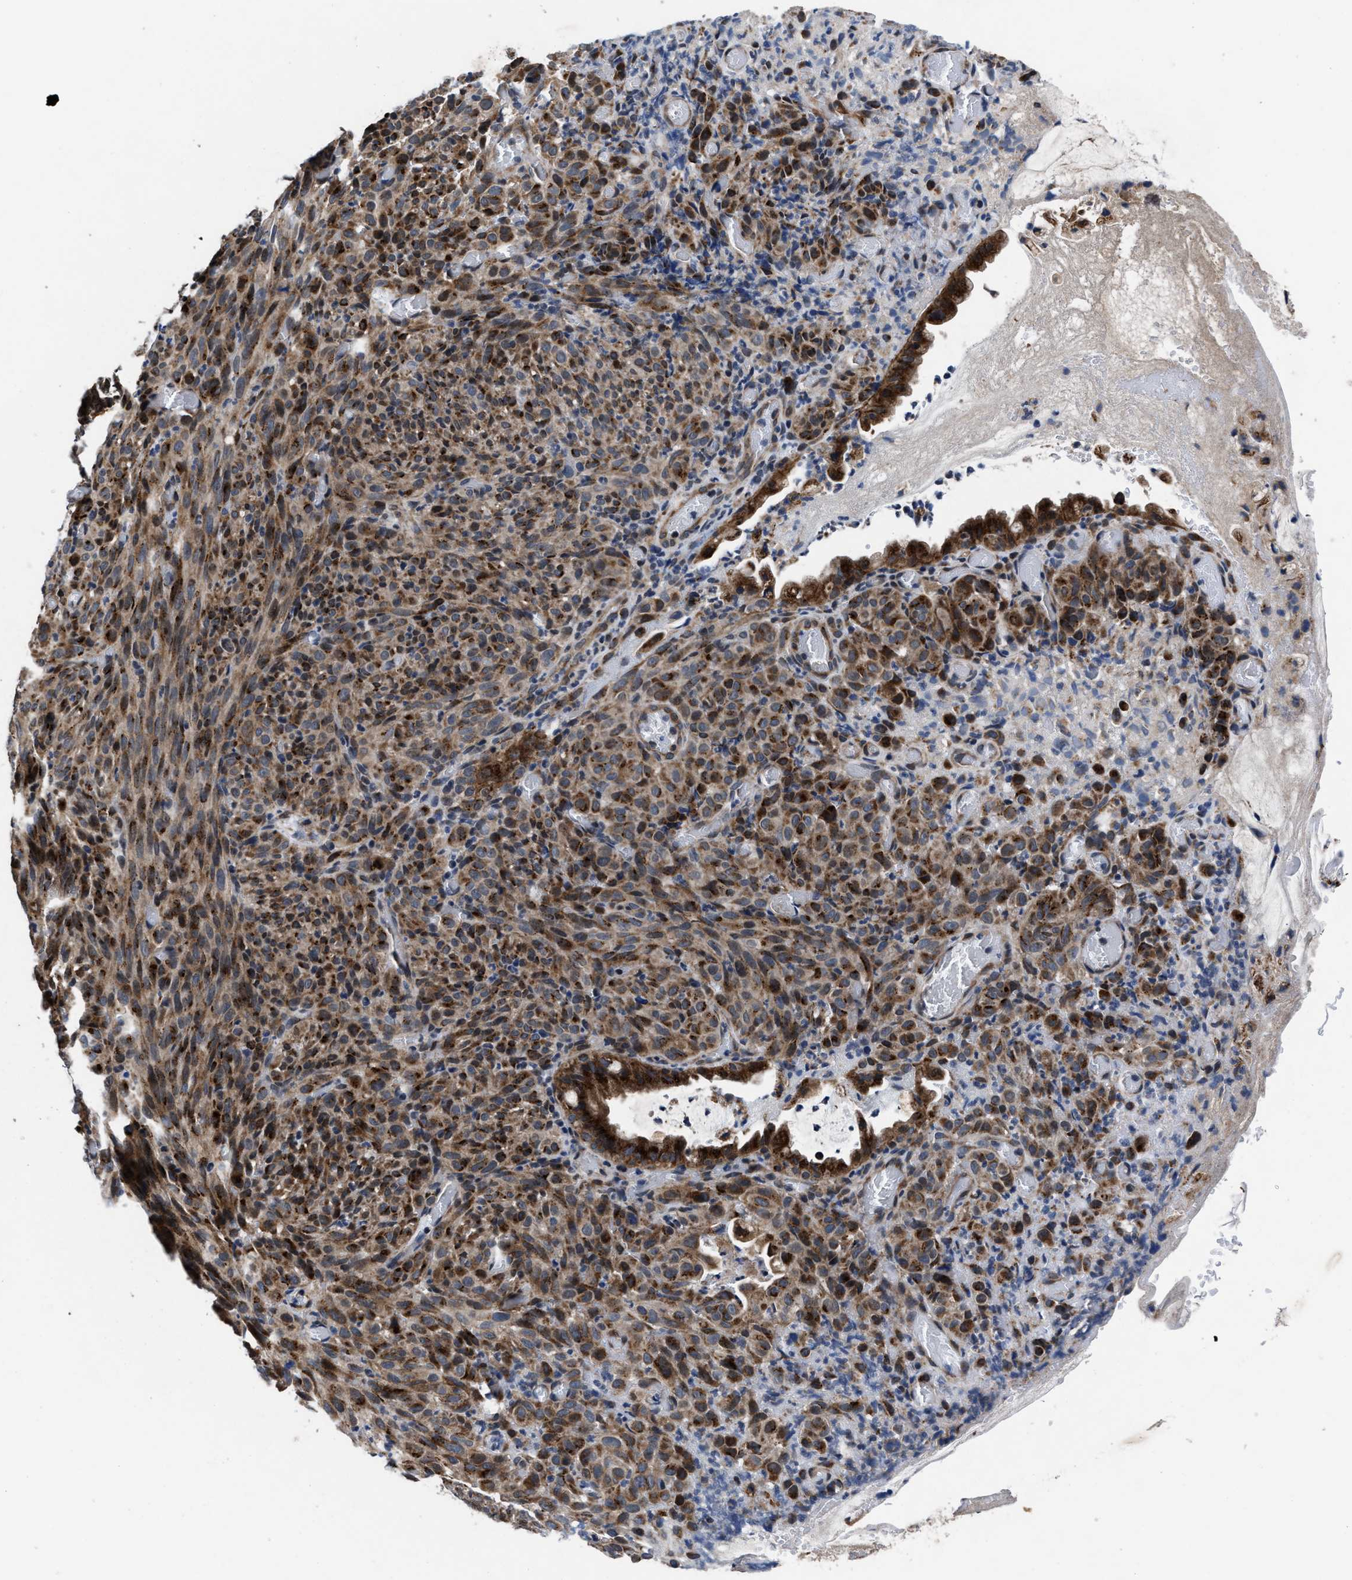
{"staining": {"intensity": "moderate", "quantity": ">75%", "location": "cytoplasmic/membranous"}, "tissue": "melanoma", "cell_type": "Tumor cells", "image_type": "cancer", "snomed": [{"axis": "morphology", "description": "Malignant melanoma, NOS"}, {"axis": "topography", "description": "Rectum"}], "caption": "Human malignant melanoma stained with a brown dye reveals moderate cytoplasmic/membranous positive positivity in about >75% of tumor cells.", "gene": "TMEM53", "patient": {"sex": "female", "age": 81}}